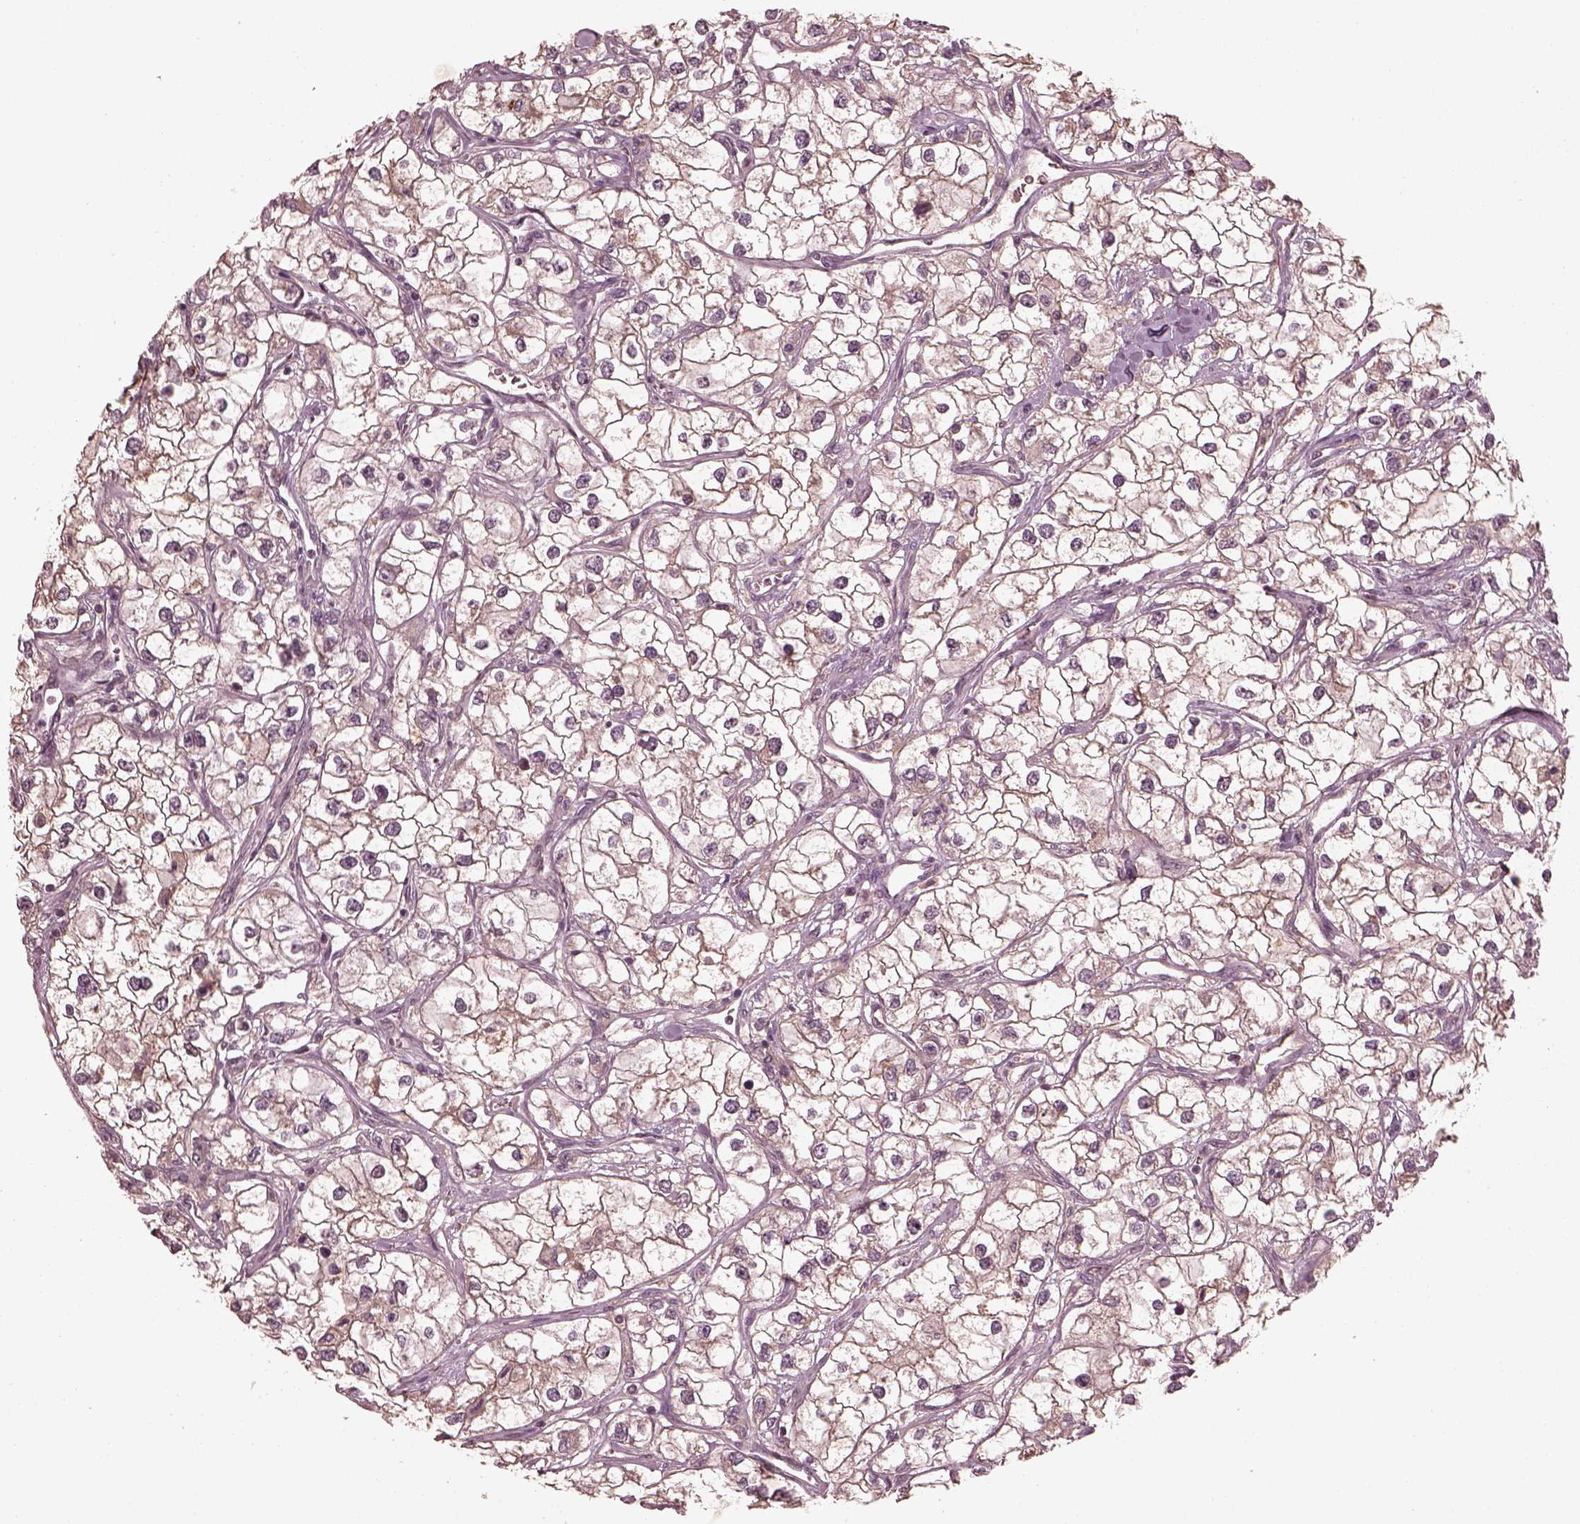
{"staining": {"intensity": "weak", "quantity": "<25%", "location": "cytoplasmic/membranous"}, "tissue": "renal cancer", "cell_type": "Tumor cells", "image_type": "cancer", "snomed": [{"axis": "morphology", "description": "Adenocarcinoma, NOS"}, {"axis": "topography", "description": "Kidney"}], "caption": "Protein analysis of renal cancer (adenocarcinoma) reveals no significant staining in tumor cells.", "gene": "VWA5B1", "patient": {"sex": "male", "age": 59}}